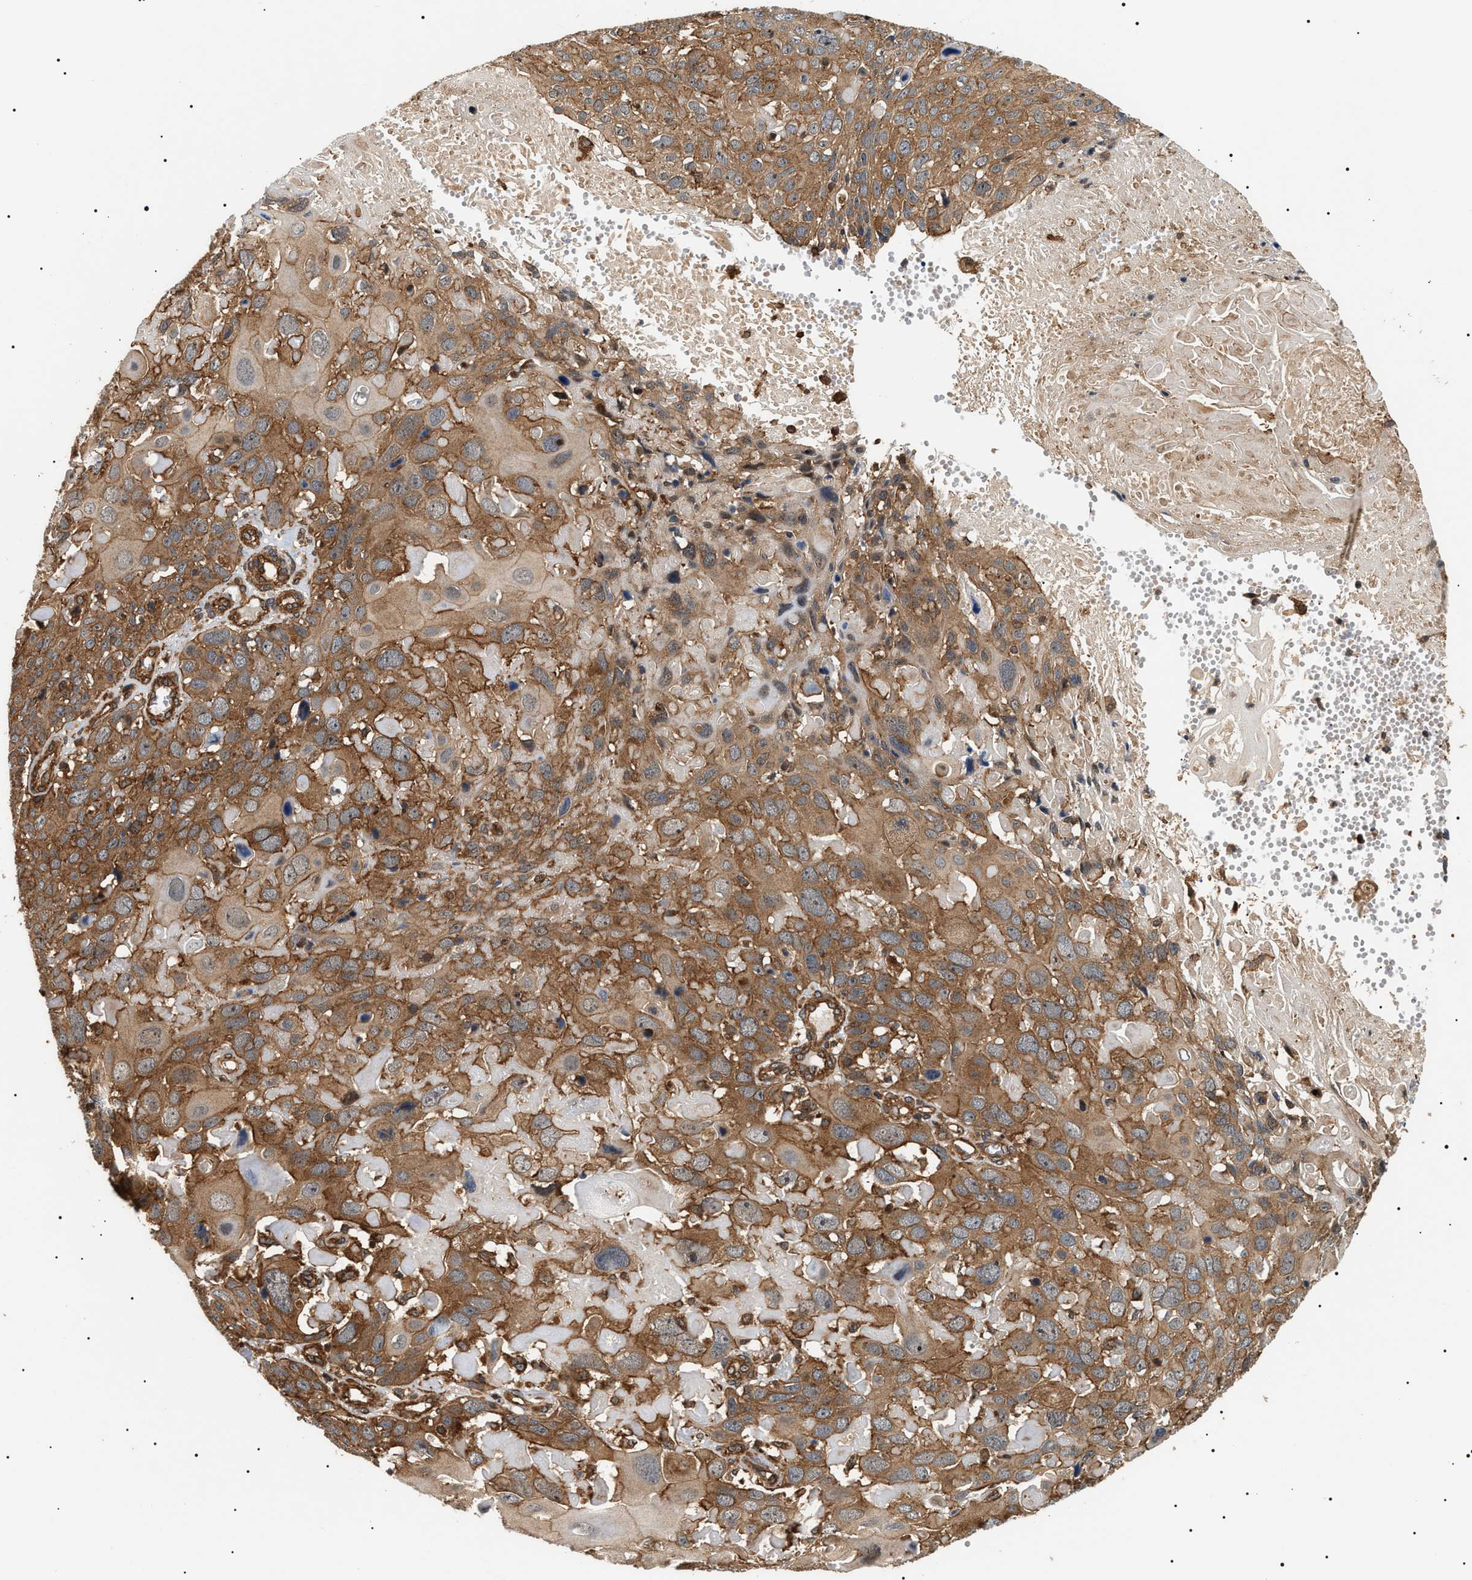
{"staining": {"intensity": "moderate", "quantity": ">75%", "location": "cytoplasmic/membranous"}, "tissue": "cervical cancer", "cell_type": "Tumor cells", "image_type": "cancer", "snomed": [{"axis": "morphology", "description": "Squamous cell carcinoma, NOS"}, {"axis": "topography", "description": "Cervix"}], "caption": "IHC histopathology image of cervical cancer (squamous cell carcinoma) stained for a protein (brown), which reveals medium levels of moderate cytoplasmic/membranous expression in approximately >75% of tumor cells.", "gene": "SH3GLB2", "patient": {"sex": "female", "age": 74}}